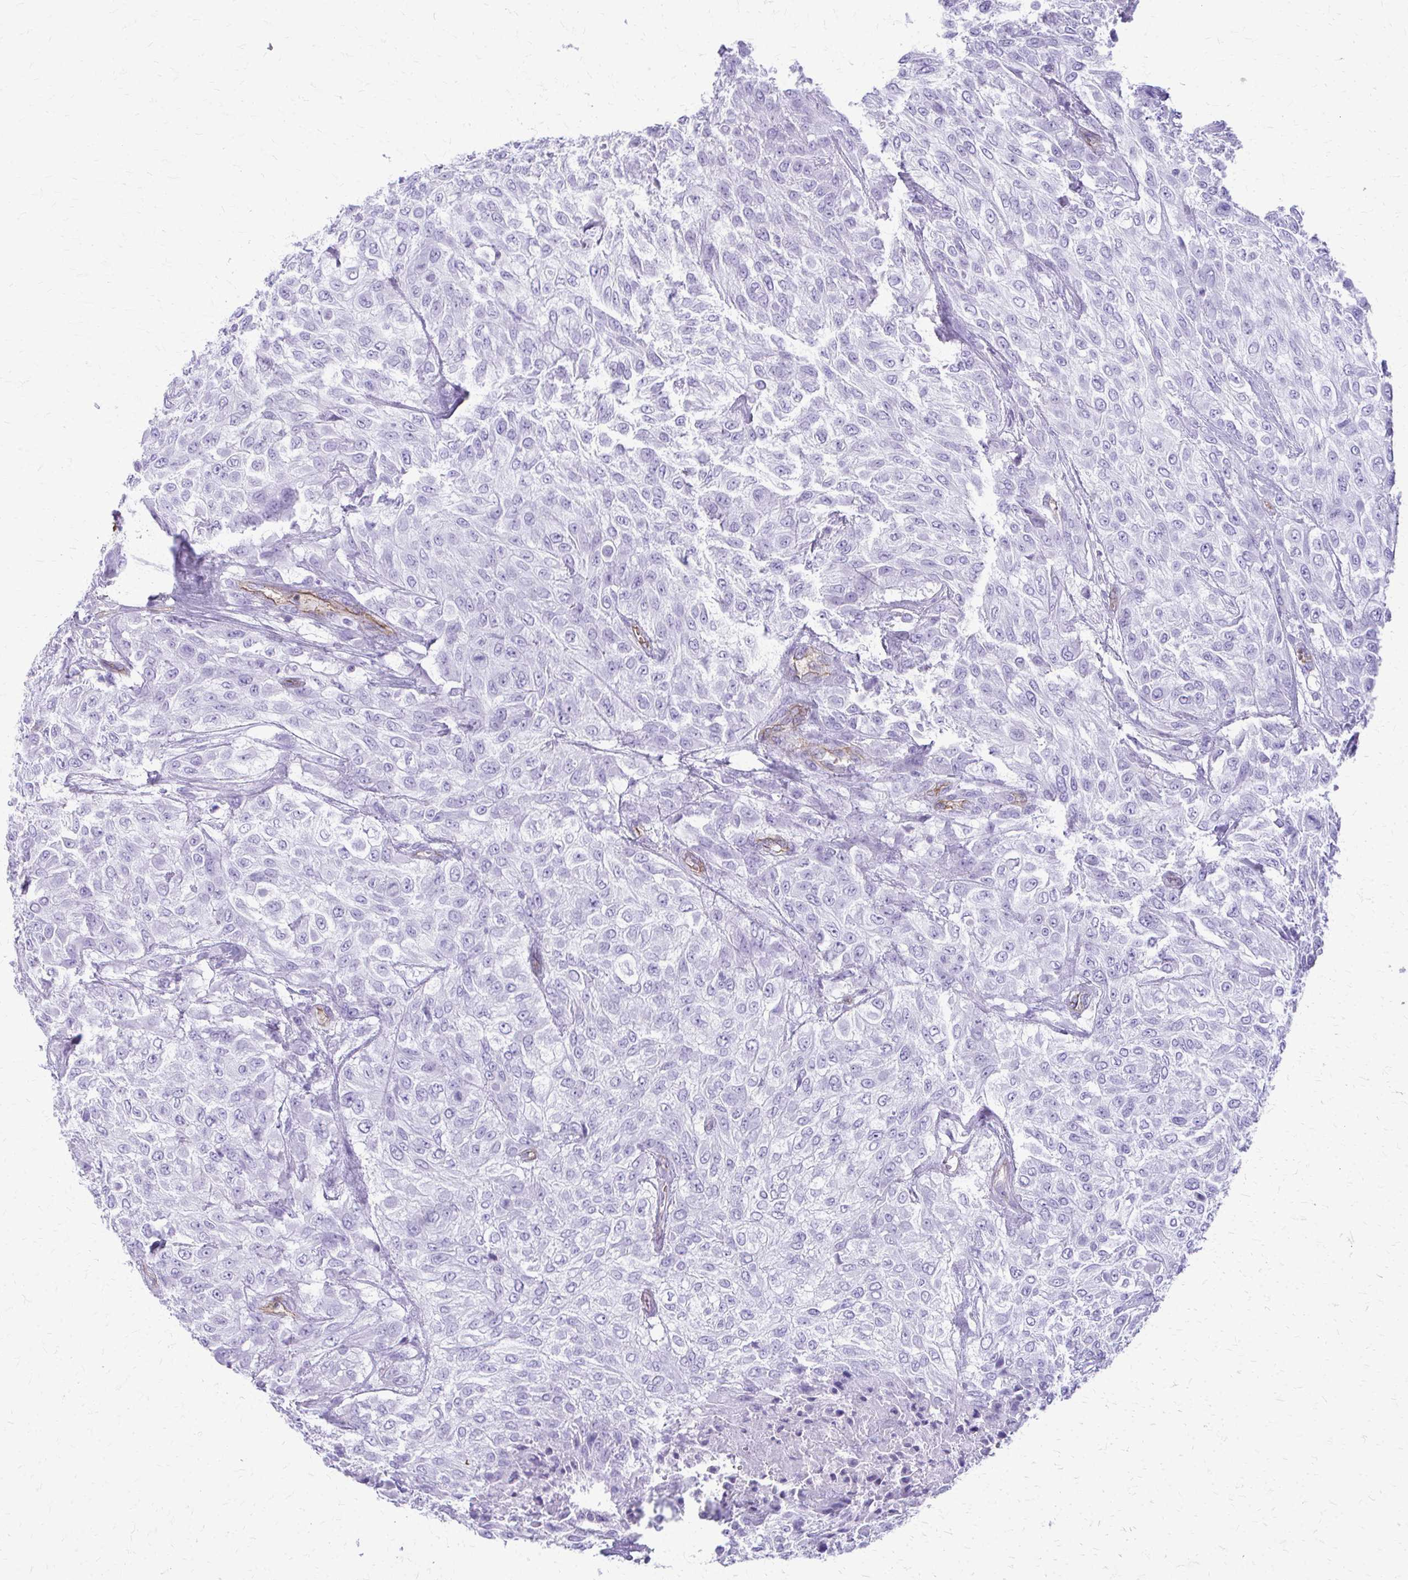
{"staining": {"intensity": "negative", "quantity": "none", "location": "none"}, "tissue": "urothelial cancer", "cell_type": "Tumor cells", "image_type": "cancer", "snomed": [{"axis": "morphology", "description": "Urothelial carcinoma, High grade"}, {"axis": "topography", "description": "Urinary bladder"}], "caption": "Immunohistochemical staining of high-grade urothelial carcinoma reveals no significant positivity in tumor cells.", "gene": "TPSG1", "patient": {"sex": "male", "age": 57}}